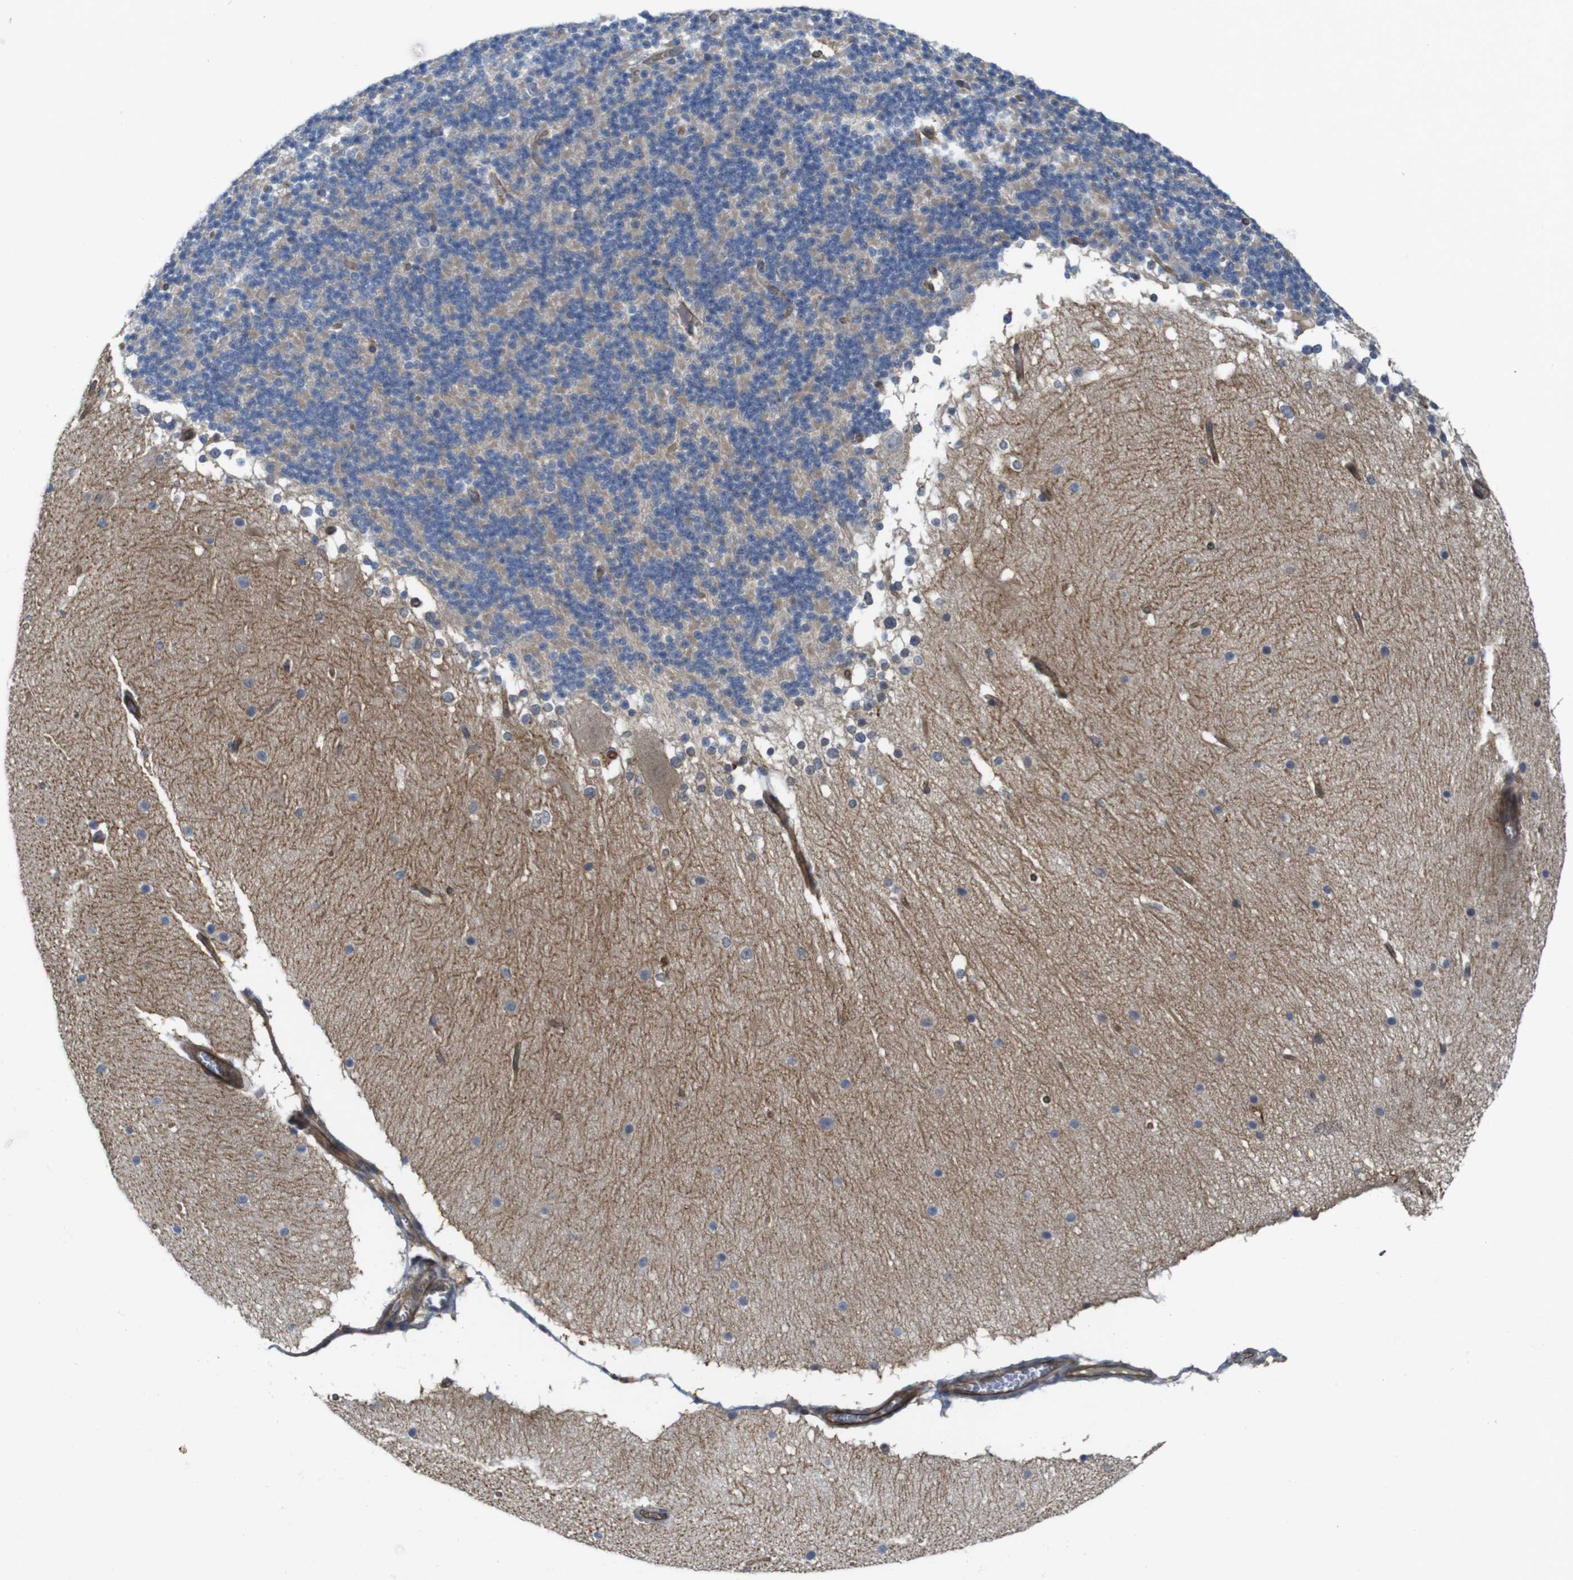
{"staining": {"intensity": "negative", "quantity": "none", "location": "none"}, "tissue": "cerebellum", "cell_type": "Cells in granular layer", "image_type": "normal", "snomed": [{"axis": "morphology", "description": "Normal tissue, NOS"}, {"axis": "topography", "description": "Cerebellum"}], "caption": "Immunohistochemistry histopathology image of normal cerebellum: human cerebellum stained with DAB (3,3'-diaminobenzidine) exhibits no significant protein staining in cells in granular layer. Brightfield microscopy of immunohistochemistry stained with DAB (3,3'-diaminobenzidine) (brown) and hematoxylin (blue), captured at high magnification.", "gene": "ZDHHC5", "patient": {"sex": "female", "age": 19}}